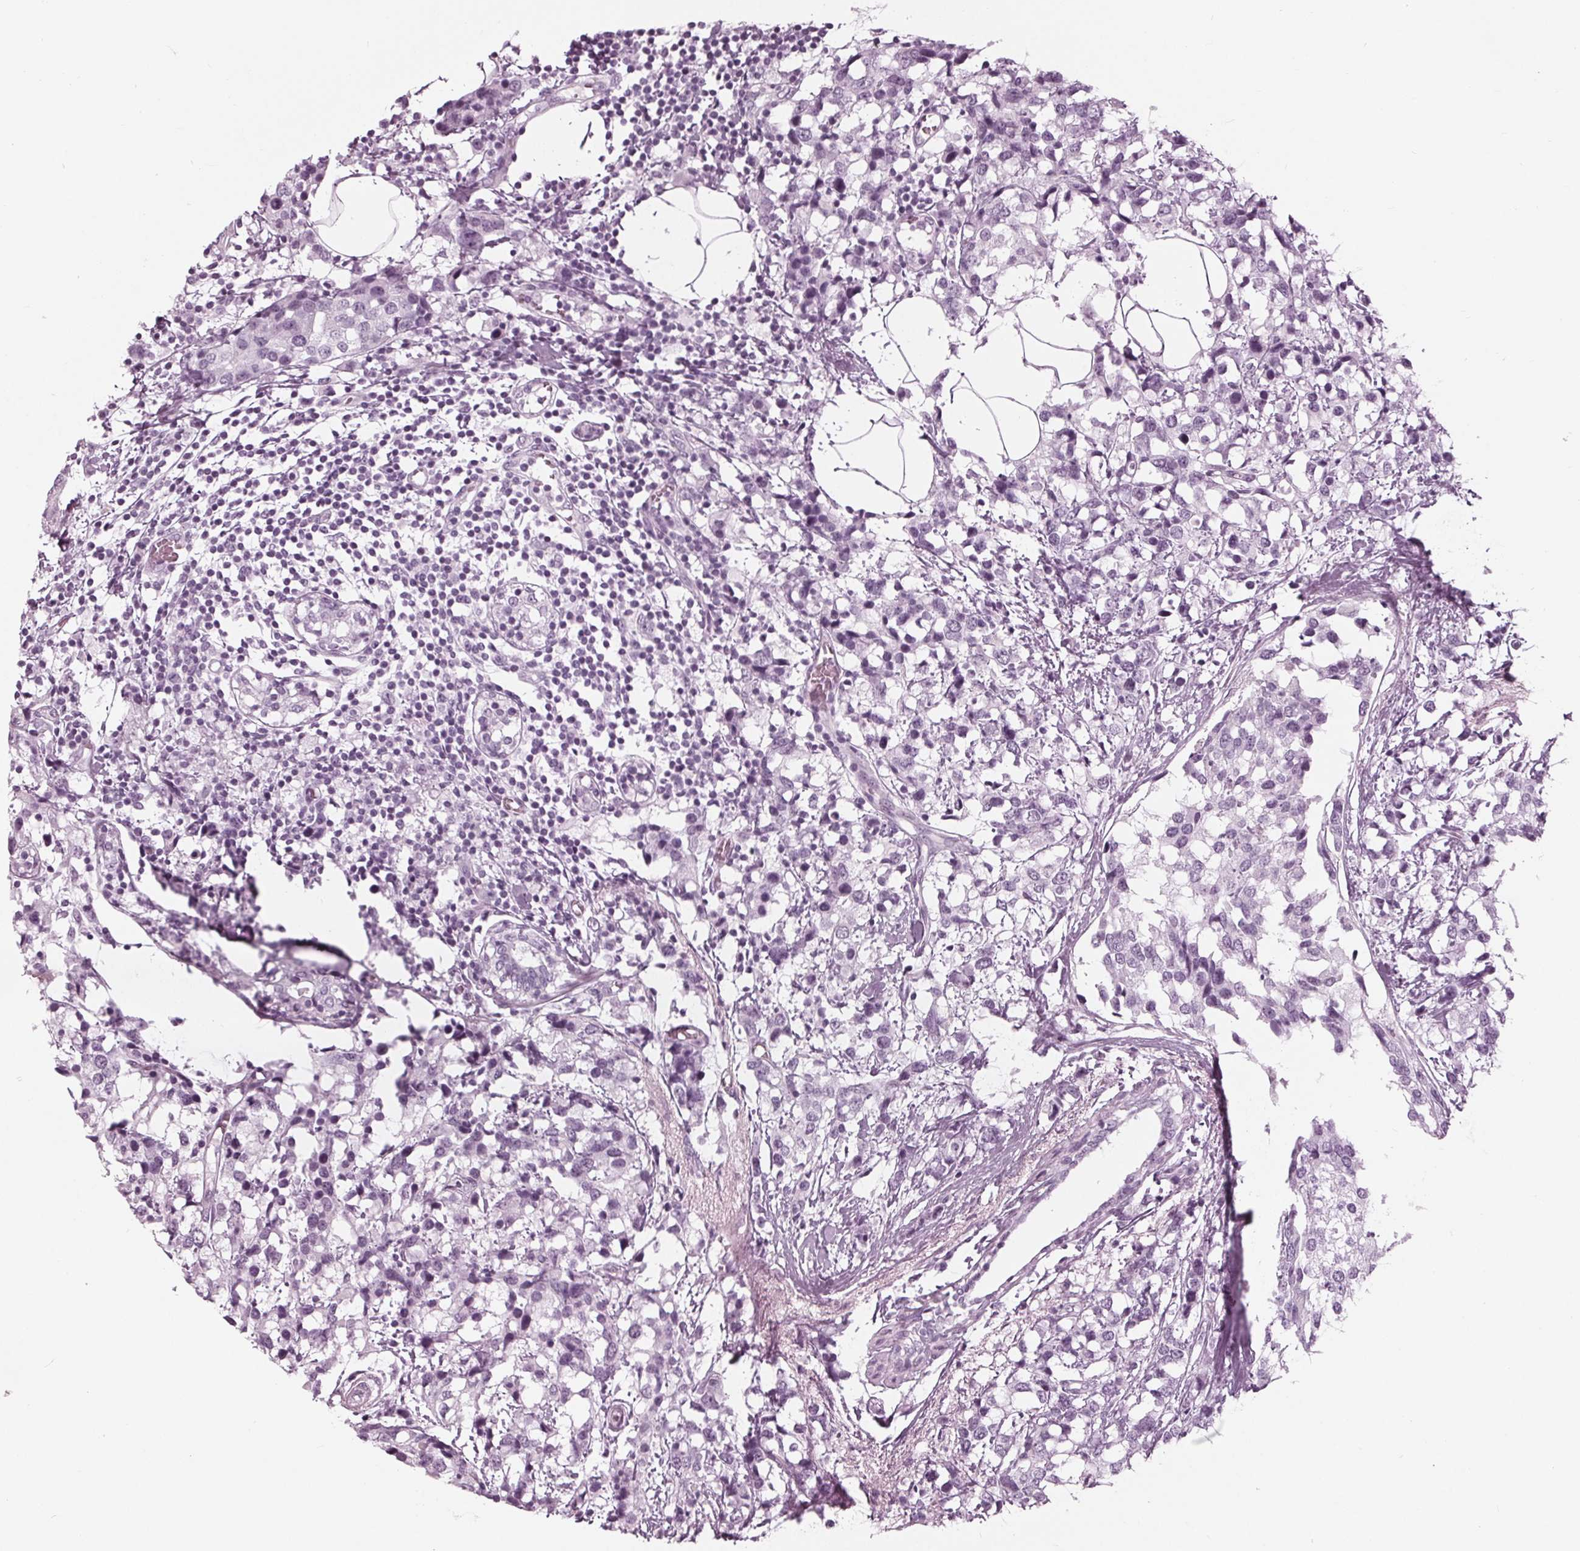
{"staining": {"intensity": "negative", "quantity": "none", "location": "none"}, "tissue": "breast cancer", "cell_type": "Tumor cells", "image_type": "cancer", "snomed": [{"axis": "morphology", "description": "Lobular carcinoma"}, {"axis": "topography", "description": "Breast"}], "caption": "The photomicrograph demonstrates no significant expression in tumor cells of breast cancer.", "gene": "KRT28", "patient": {"sex": "female", "age": 59}}